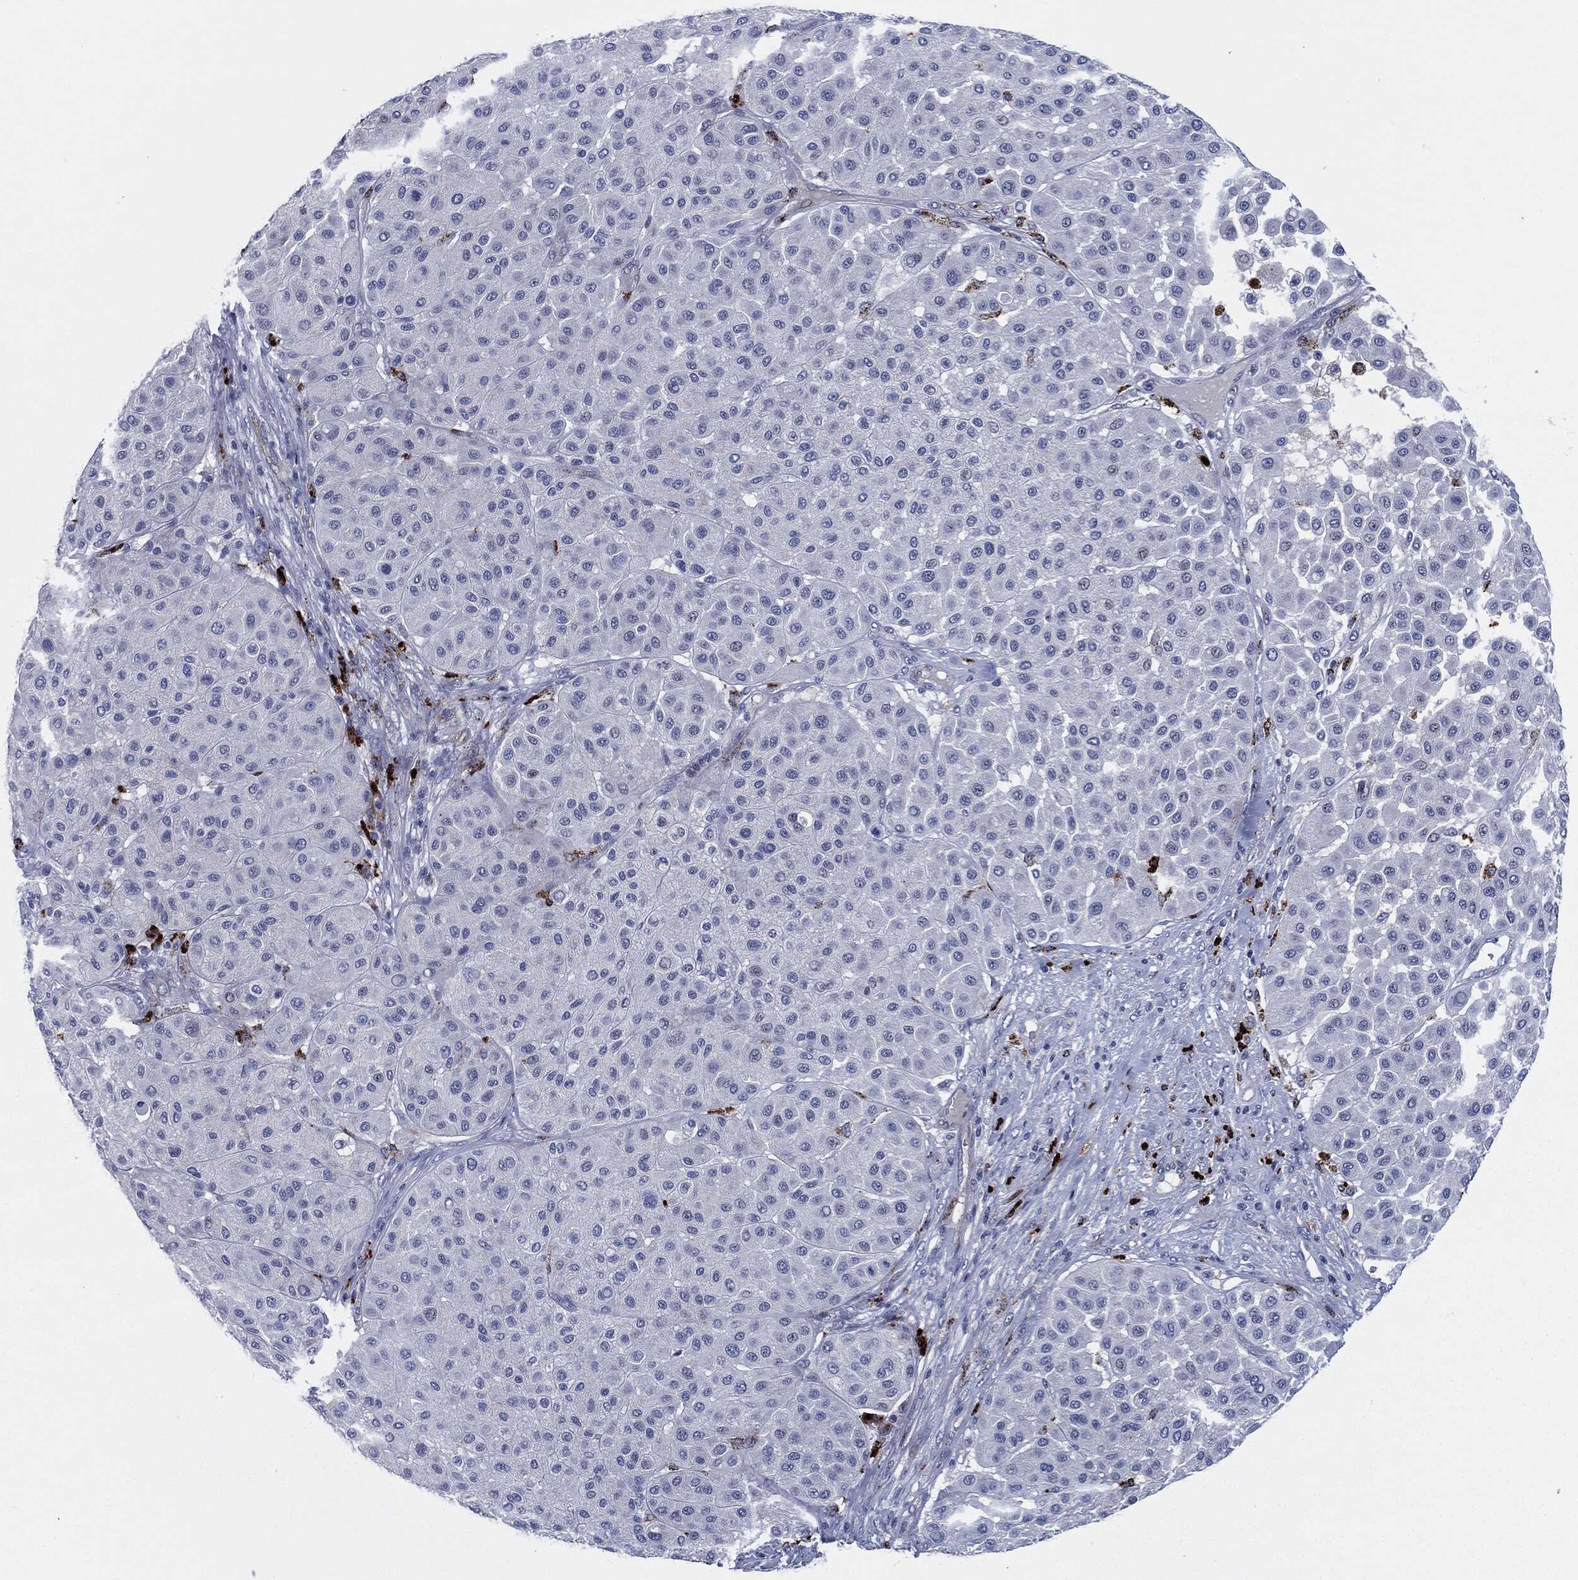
{"staining": {"intensity": "negative", "quantity": "none", "location": "none"}, "tissue": "melanoma", "cell_type": "Tumor cells", "image_type": "cancer", "snomed": [{"axis": "morphology", "description": "Malignant melanoma, Metastatic site"}, {"axis": "topography", "description": "Smooth muscle"}], "caption": "High power microscopy image of an IHC photomicrograph of melanoma, revealing no significant positivity in tumor cells.", "gene": "MPO", "patient": {"sex": "male", "age": 41}}